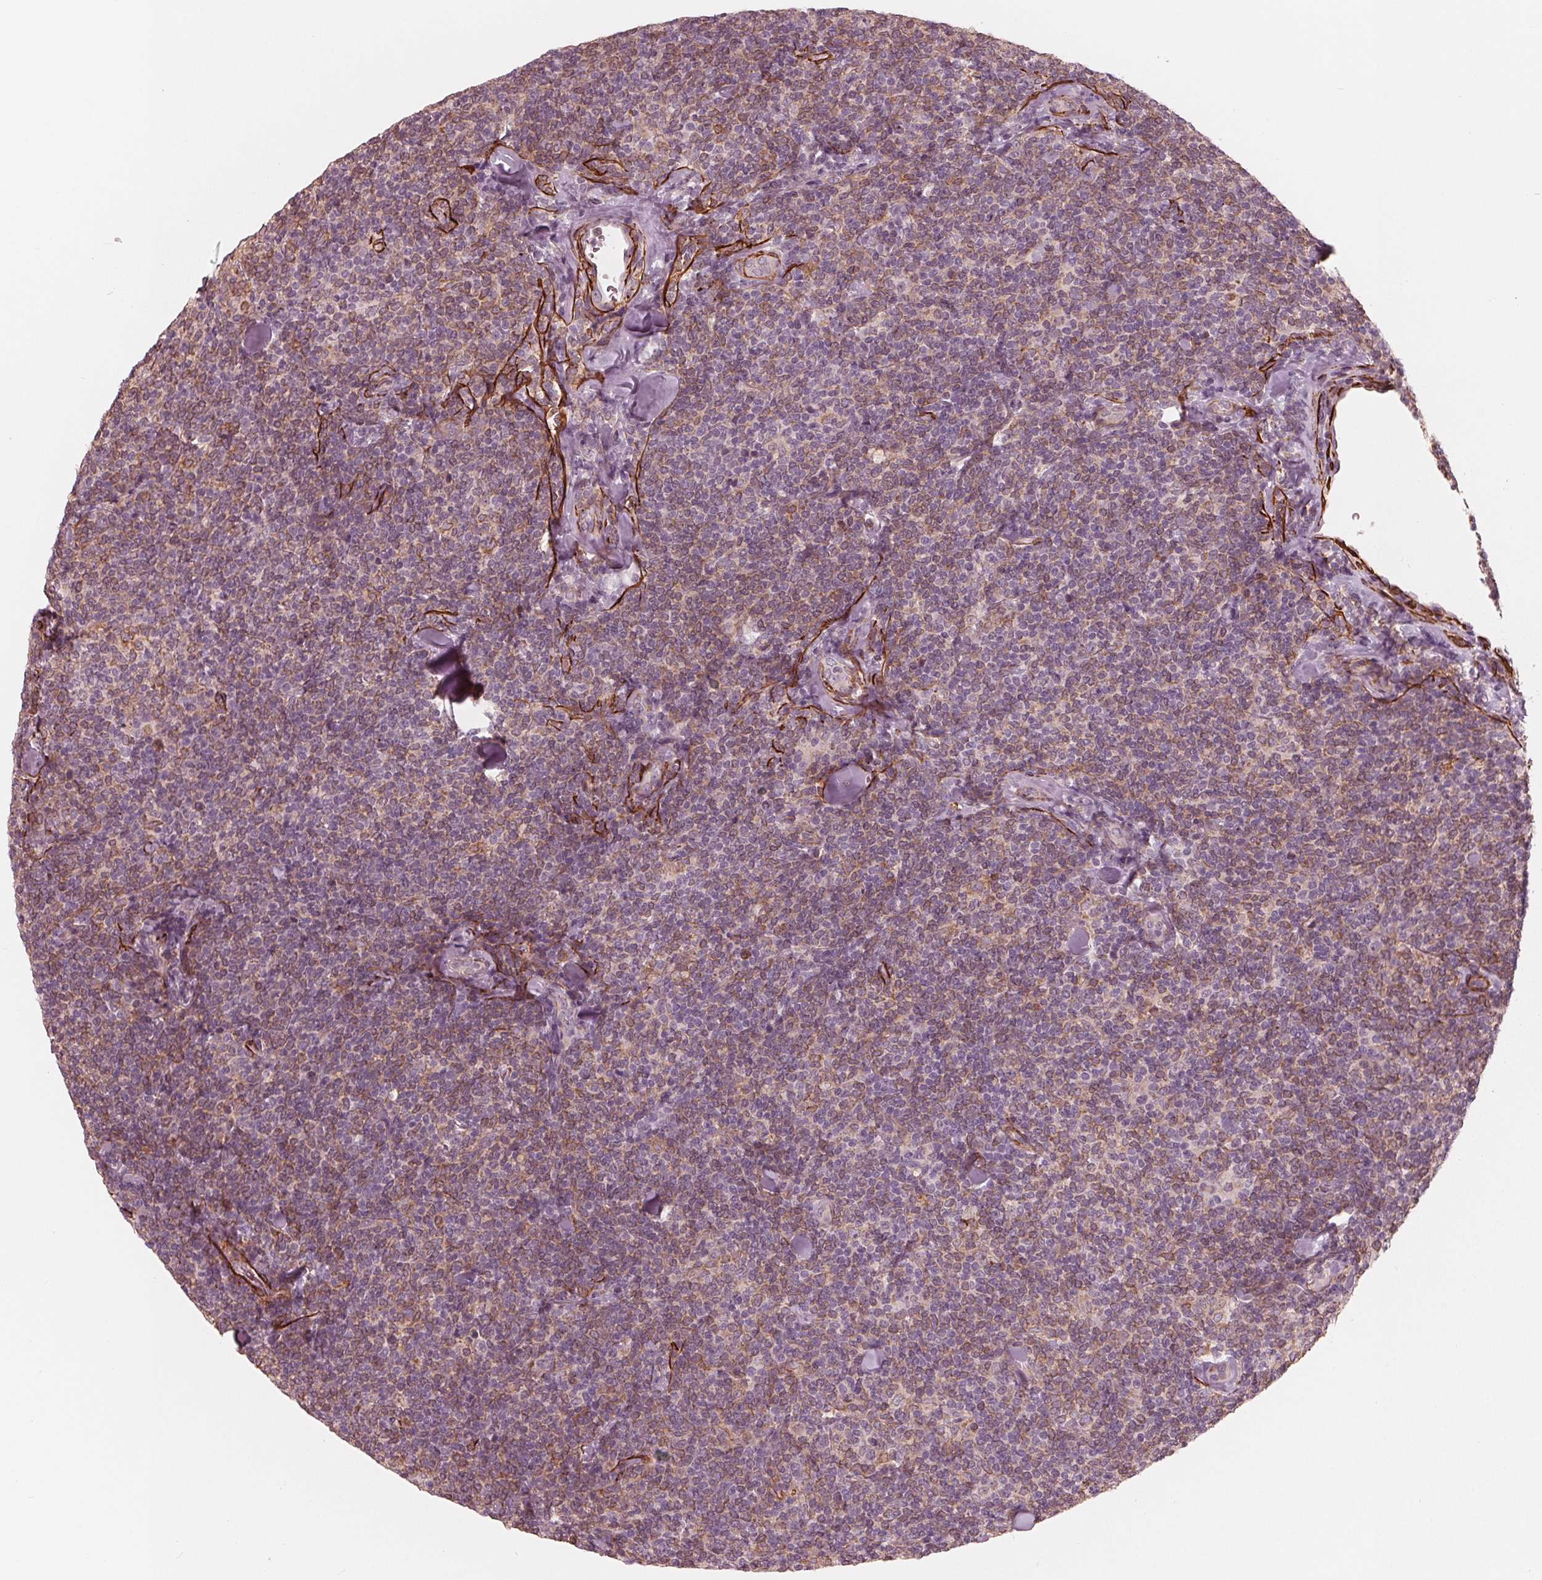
{"staining": {"intensity": "negative", "quantity": "none", "location": "none"}, "tissue": "lymphoma", "cell_type": "Tumor cells", "image_type": "cancer", "snomed": [{"axis": "morphology", "description": "Malignant lymphoma, non-Hodgkin's type, Low grade"}, {"axis": "topography", "description": "Lymph node"}], "caption": "A high-resolution histopathology image shows IHC staining of lymphoma, which displays no significant expression in tumor cells. Nuclei are stained in blue.", "gene": "MIER3", "patient": {"sex": "female", "age": 56}}